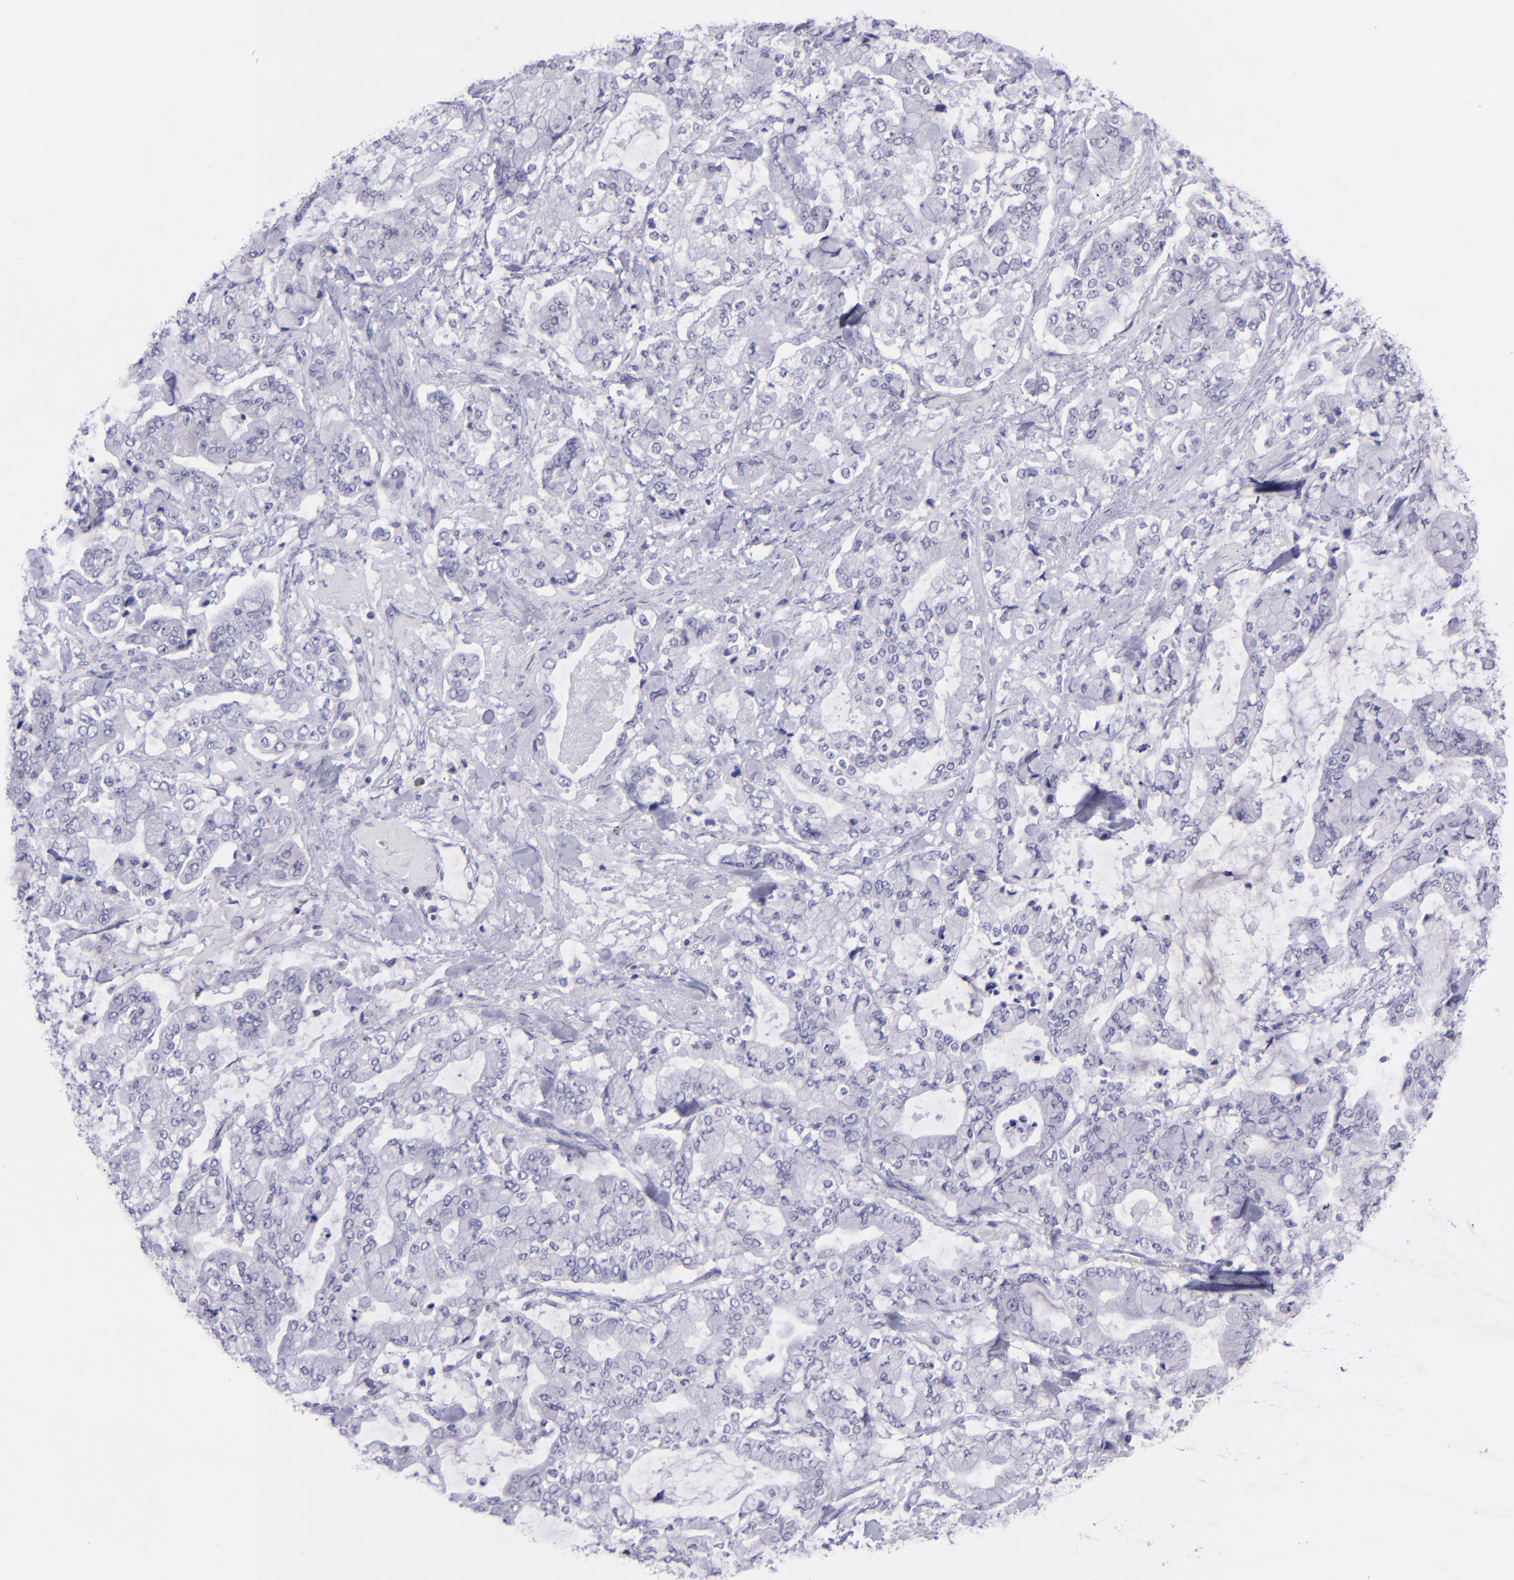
{"staining": {"intensity": "negative", "quantity": "none", "location": "none"}, "tissue": "stomach cancer", "cell_type": "Tumor cells", "image_type": "cancer", "snomed": [{"axis": "morphology", "description": "Normal tissue, NOS"}, {"axis": "morphology", "description": "Adenocarcinoma, NOS"}, {"axis": "topography", "description": "Stomach, upper"}, {"axis": "topography", "description": "Stomach"}], "caption": "Histopathology image shows no protein expression in tumor cells of adenocarcinoma (stomach) tissue.", "gene": "POU2F2", "patient": {"sex": "male", "age": 76}}